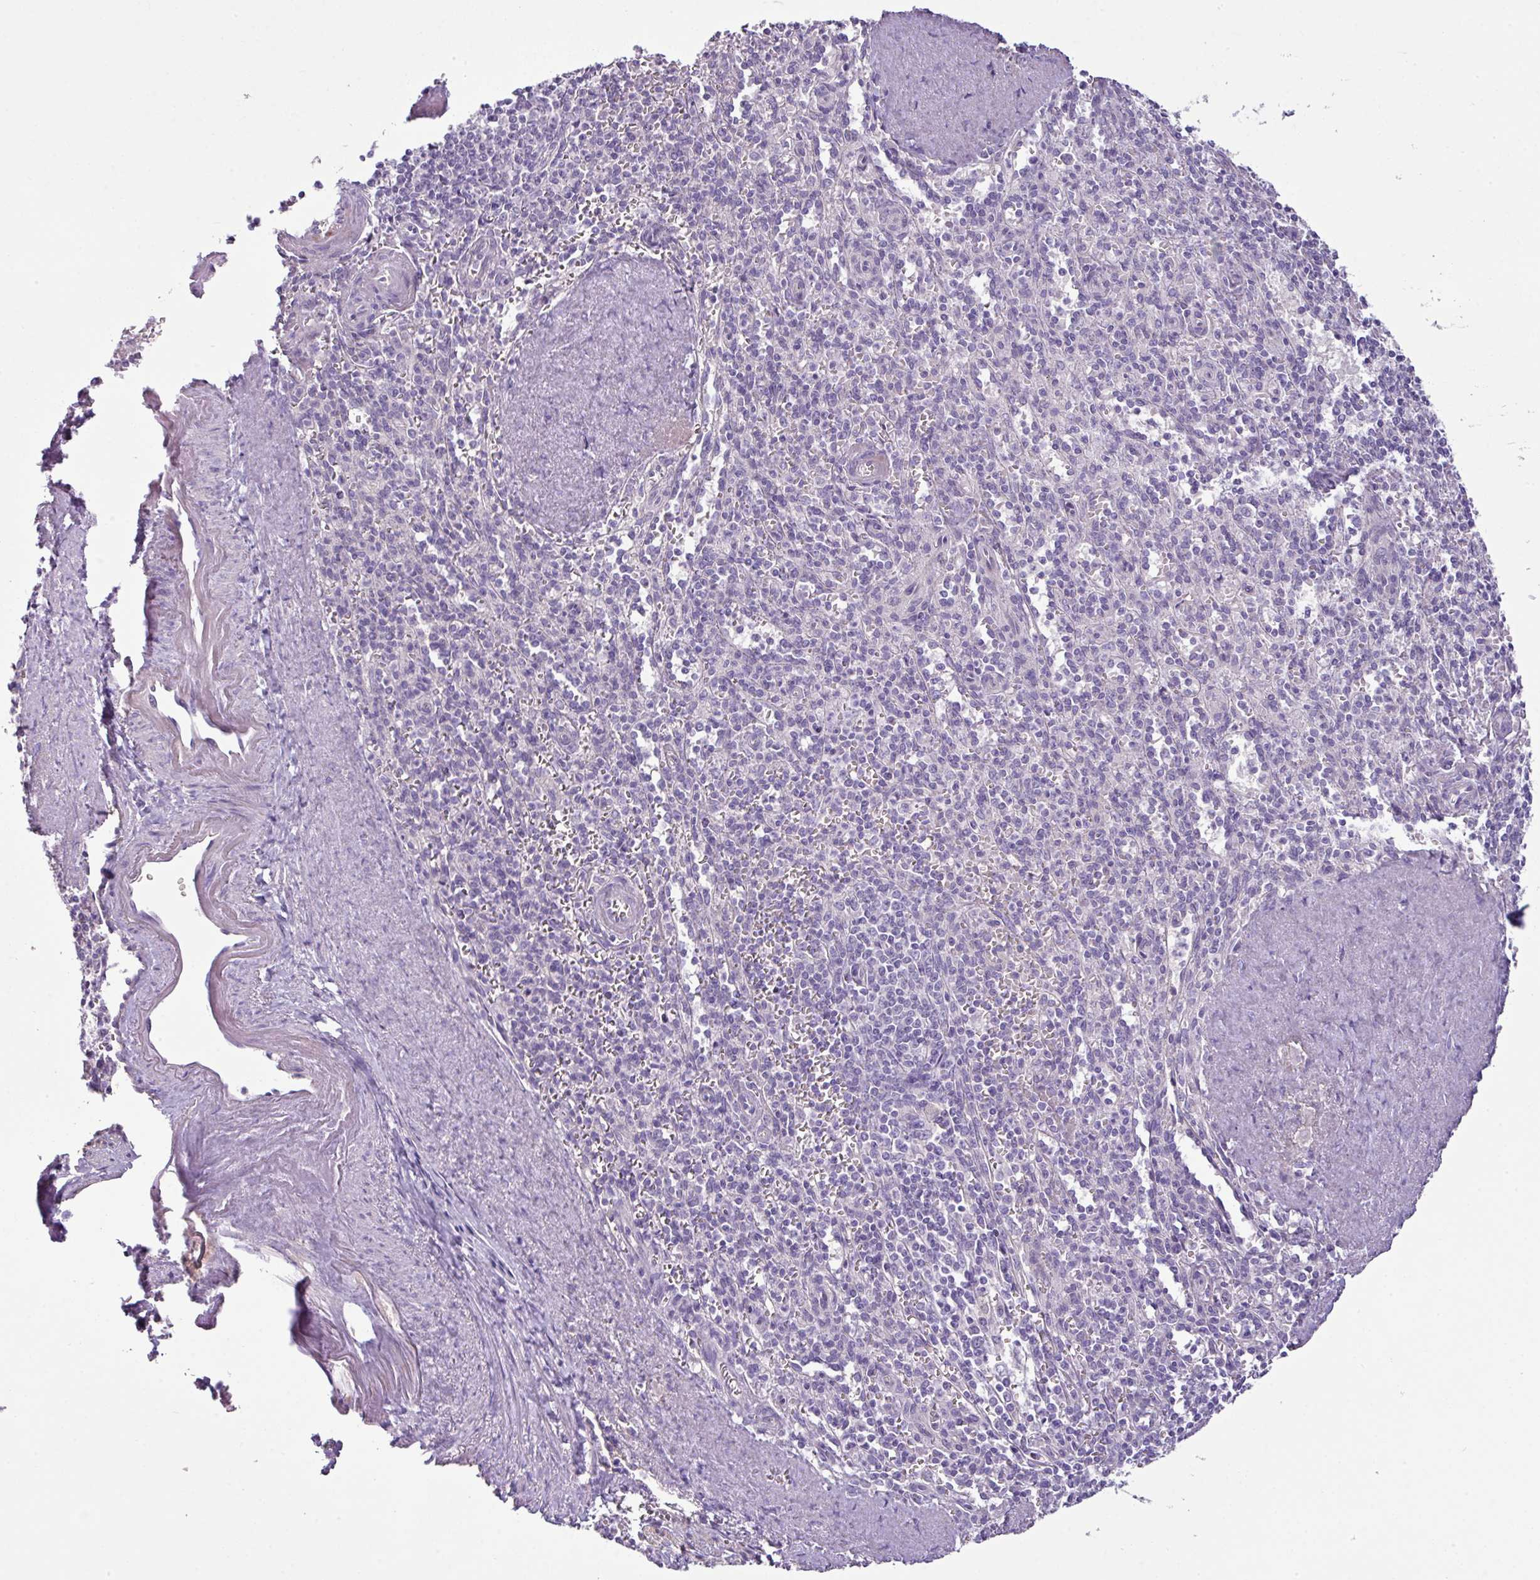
{"staining": {"intensity": "negative", "quantity": "none", "location": "none"}, "tissue": "spleen", "cell_type": "Cells in red pulp", "image_type": "normal", "snomed": [{"axis": "morphology", "description": "Normal tissue, NOS"}, {"axis": "topography", "description": "Spleen"}], "caption": "A high-resolution photomicrograph shows immunohistochemistry (IHC) staining of benign spleen, which reveals no significant staining in cells in red pulp.", "gene": "TMEM178B", "patient": {"sex": "female", "age": 70}}